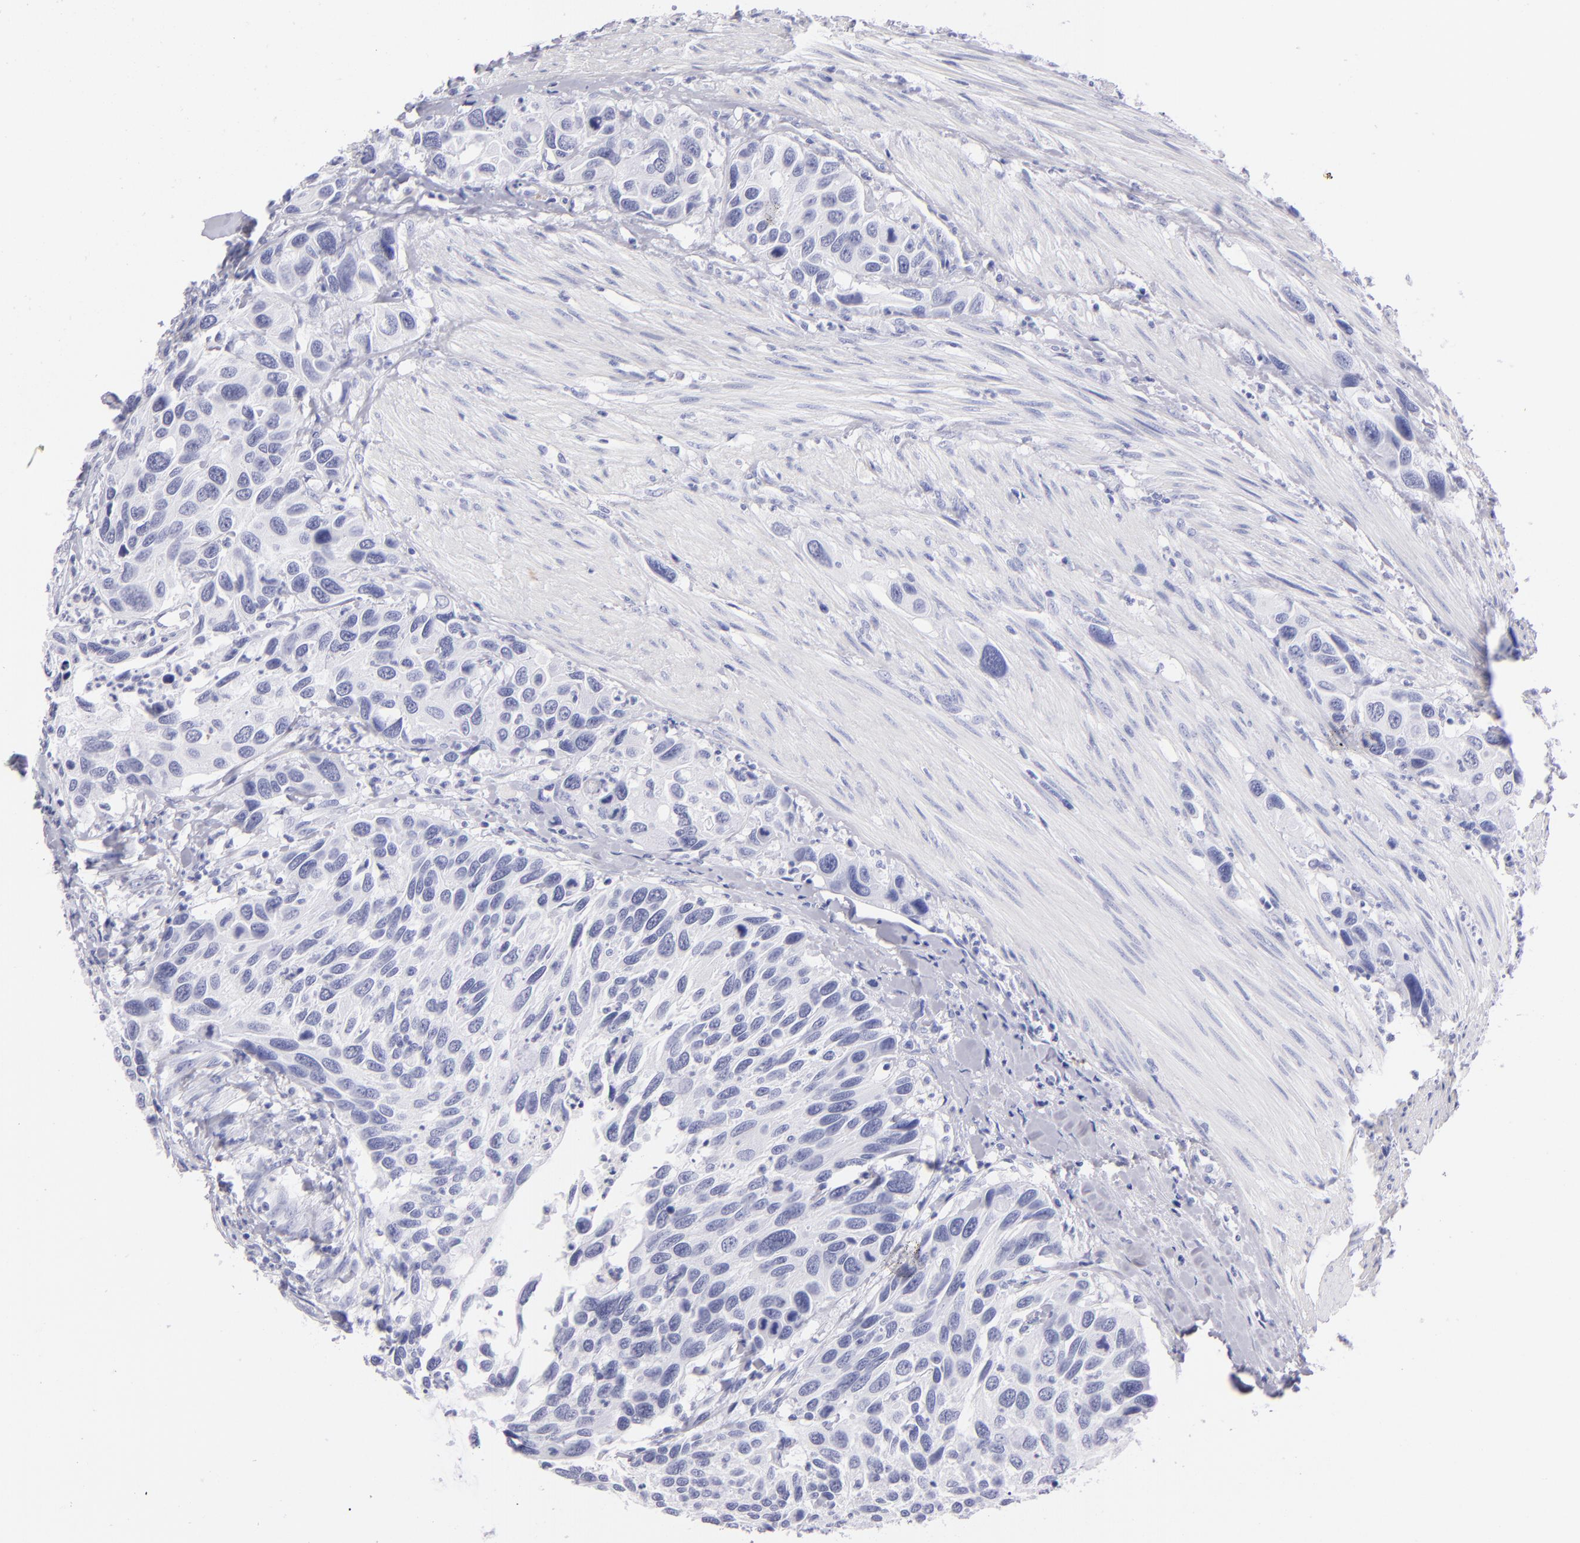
{"staining": {"intensity": "negative", "quantity": "none", "location": "none"}, "tissue": "urothelial cancer", "cell_type": "Tumor cells", "image_type": "cancer", "snomed": [{"axis": "morphology", "description": "Urothelial carcinoma, High grade"}, {"axis": "topography", "description": "Urinary bladder"}], "caption": "Immunohistochemistry histopathology image of urothelial carcinoma (high-grade) stained for a protein (brown), which shows no positivity in tumor cells. (Stains: DAB immunohistochemistry (IHC) with hematoxylin counter stain, Microscopy: brightfield microscopy at high magnification).", "gene": "PRPH", "patient": {"sex": "male", "age": 66}}